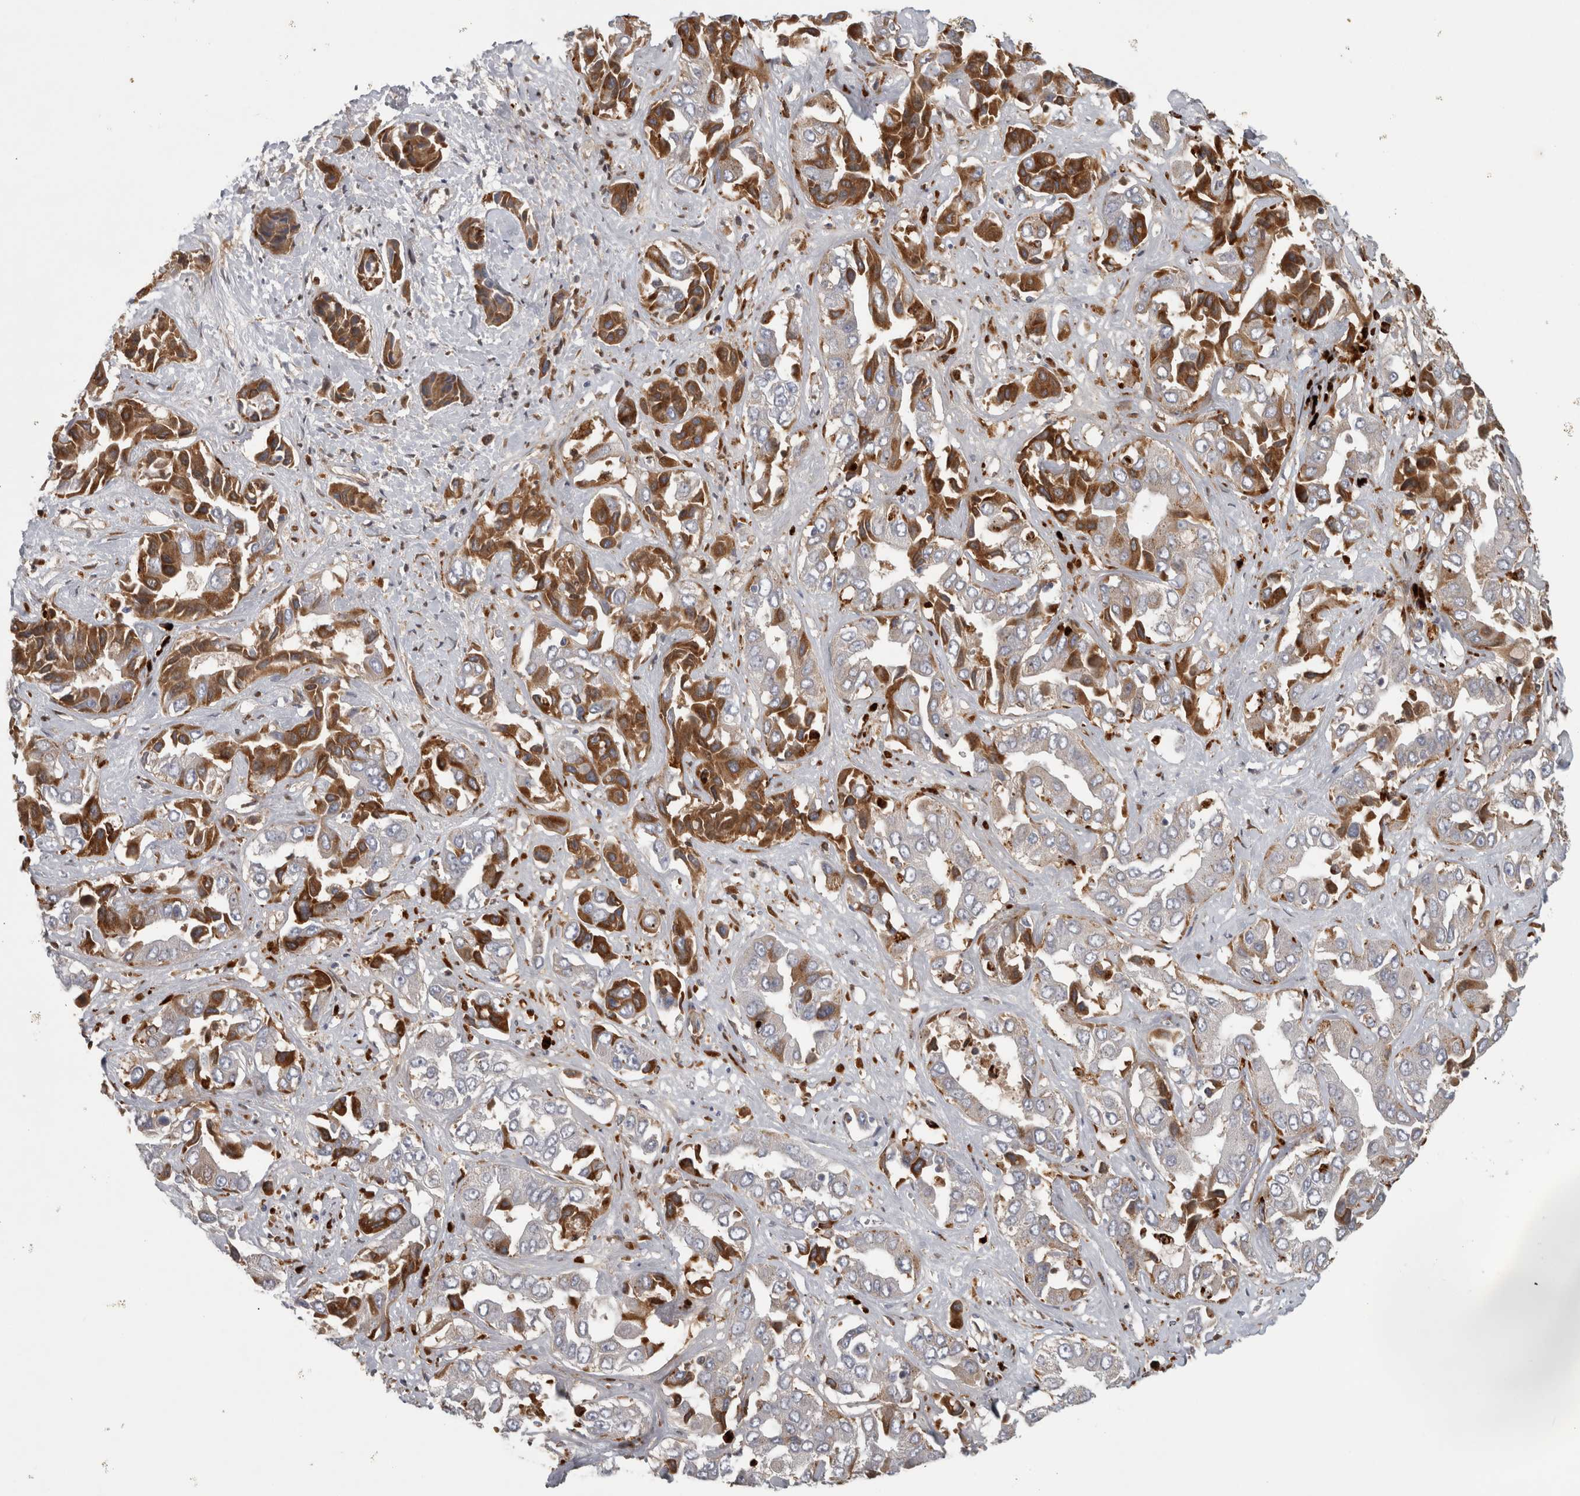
{"staining": {"intensity": "moderate", "quantity": "25%-75%", "location": "cytoplasmic/membranous"}, "tissue": "liver cancer", "cell_type": "Tumor cells", "image_type": "cancer", "snomed": [{"axis": "morphology", "description": "Cholangiocarcinoma"}, {"axis": "topography", "description": "Liver"}], "caption": "Brown immunohistochemical staining in human liver cancer (cholangiocarcinoma) exhibits moderate cytoplasmic/membranous staining in approximately 25%-75% of tumor cells.", "gene": "ATXN2", "patient": {"sex": "female", "age": 52}}